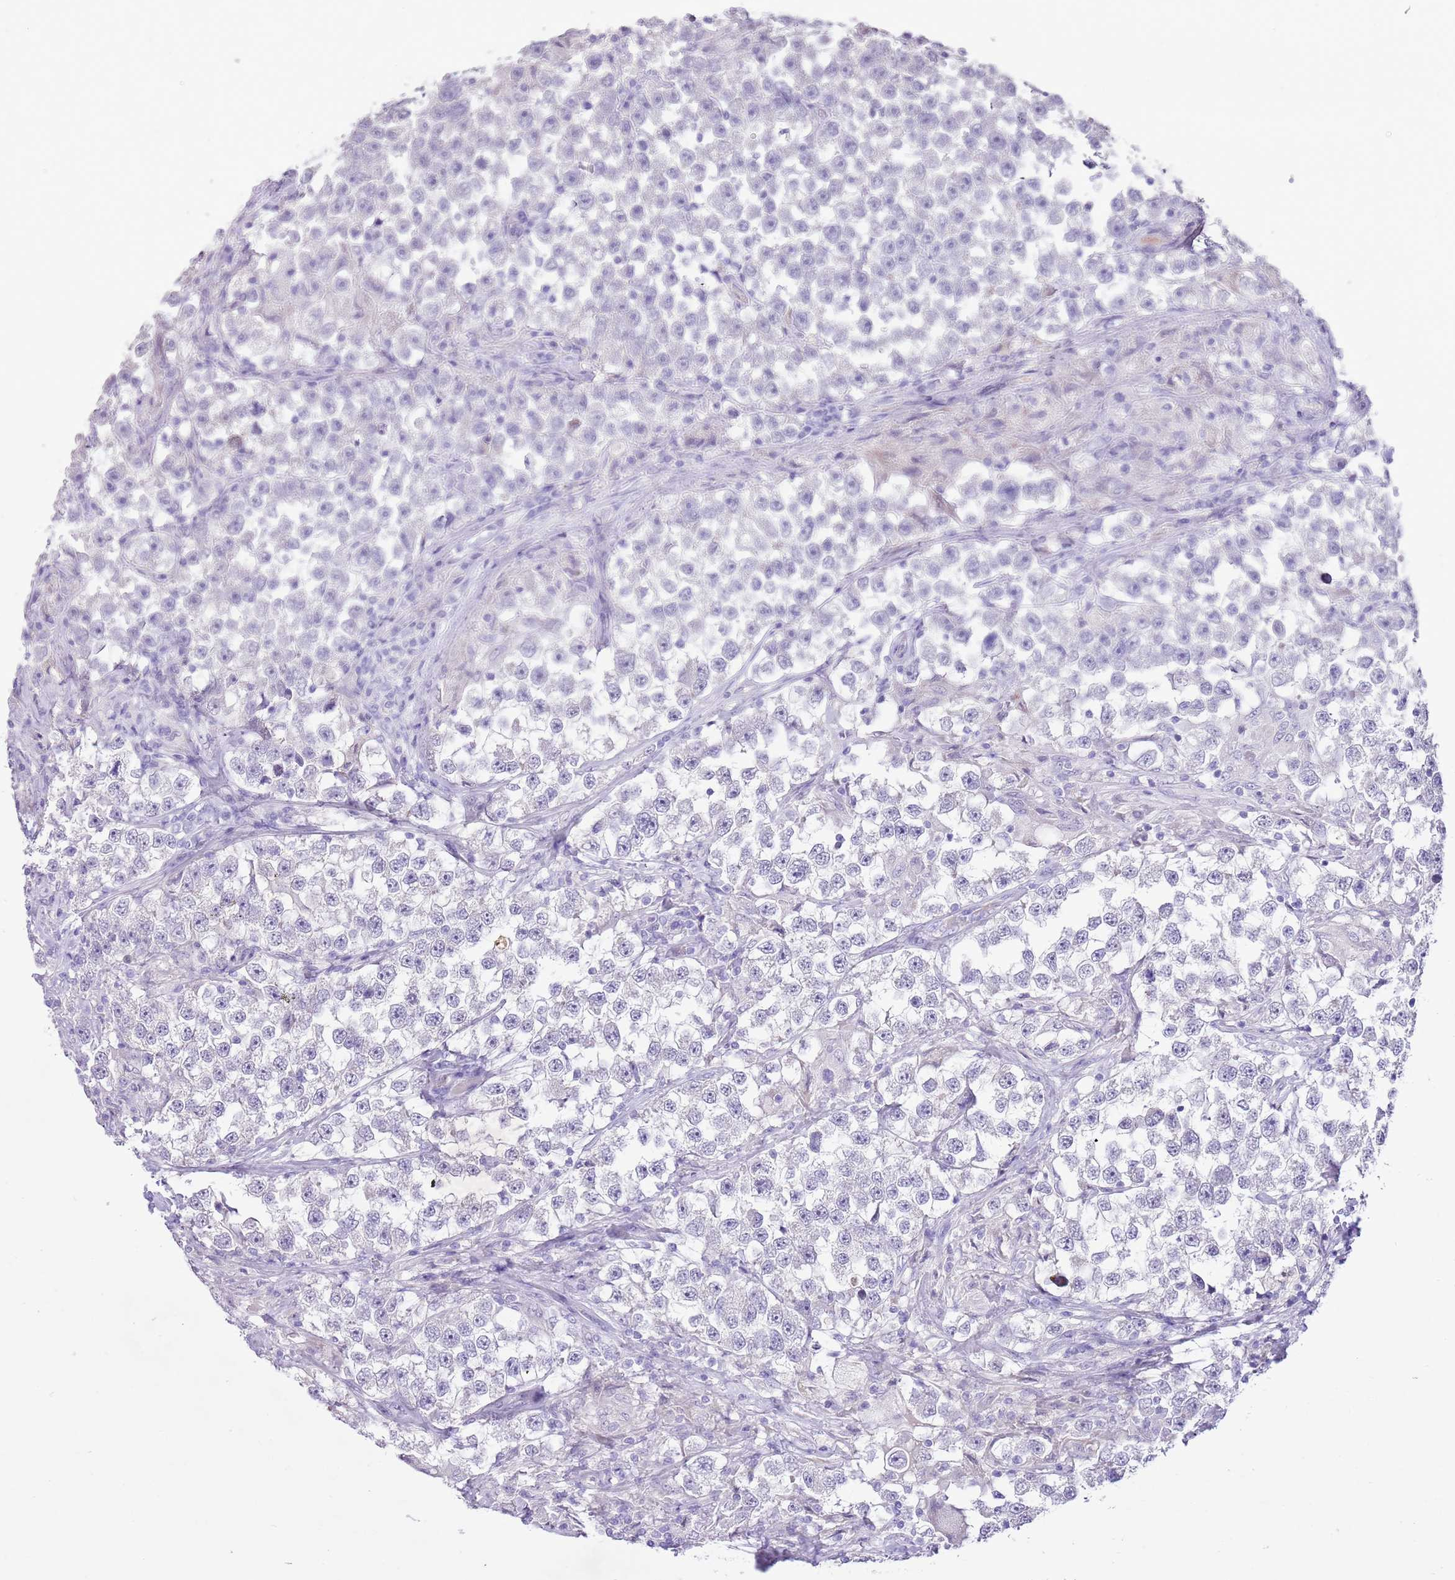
{"staining": {"intensity": "negative", "quantity": "none", "location": "none"}, "tissue": "testis cancer", "cell_type": "Tumor cells", "image_type": "cancer", "snomed": [{"axis": "morphology", "description": "Seminoma, NOS"}, {"axis": "topography", "description": "Testis"}], "caption": "DAB immunohistochemical staining of human testis cancer (seminoma) displays no significant expression in tumor cells.", "gene": "XPO7", "patient": {"sex": "male", "age": 46}}